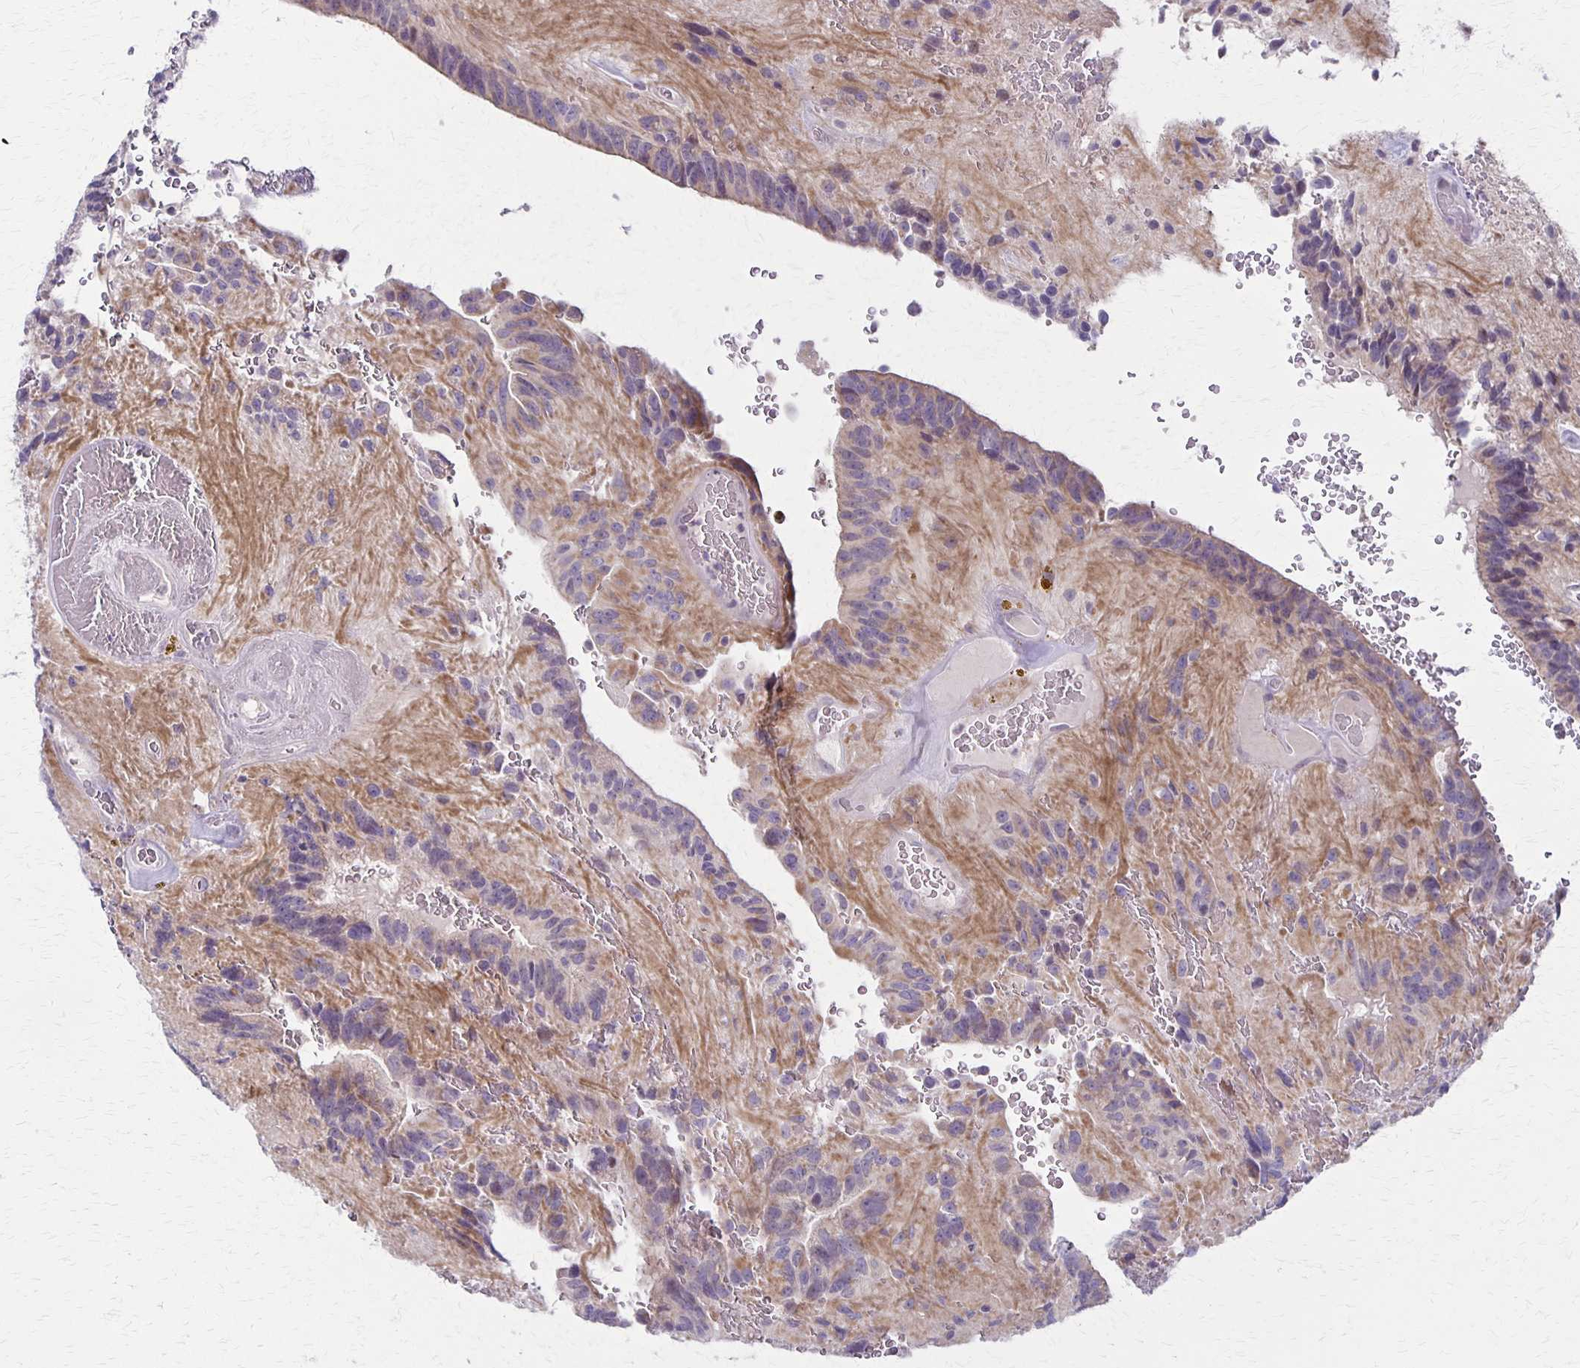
{"staining": {"intensity": "negative", "quantity": "none", "location": "none"}, "tissue": "glioma", "cell_type": "Tumor cells", "image_type": "cancer", "snomed": [{"axis": "morphology", "description": "Glioma, malignant, Low grade"}, {"axis": "topography", "description": "Brain"}], "caption": "Tumor cells are negative for protein expression in human glioma.", "gene": "SLC35E2B", "patient": {"sex": "male", "age": 31}}